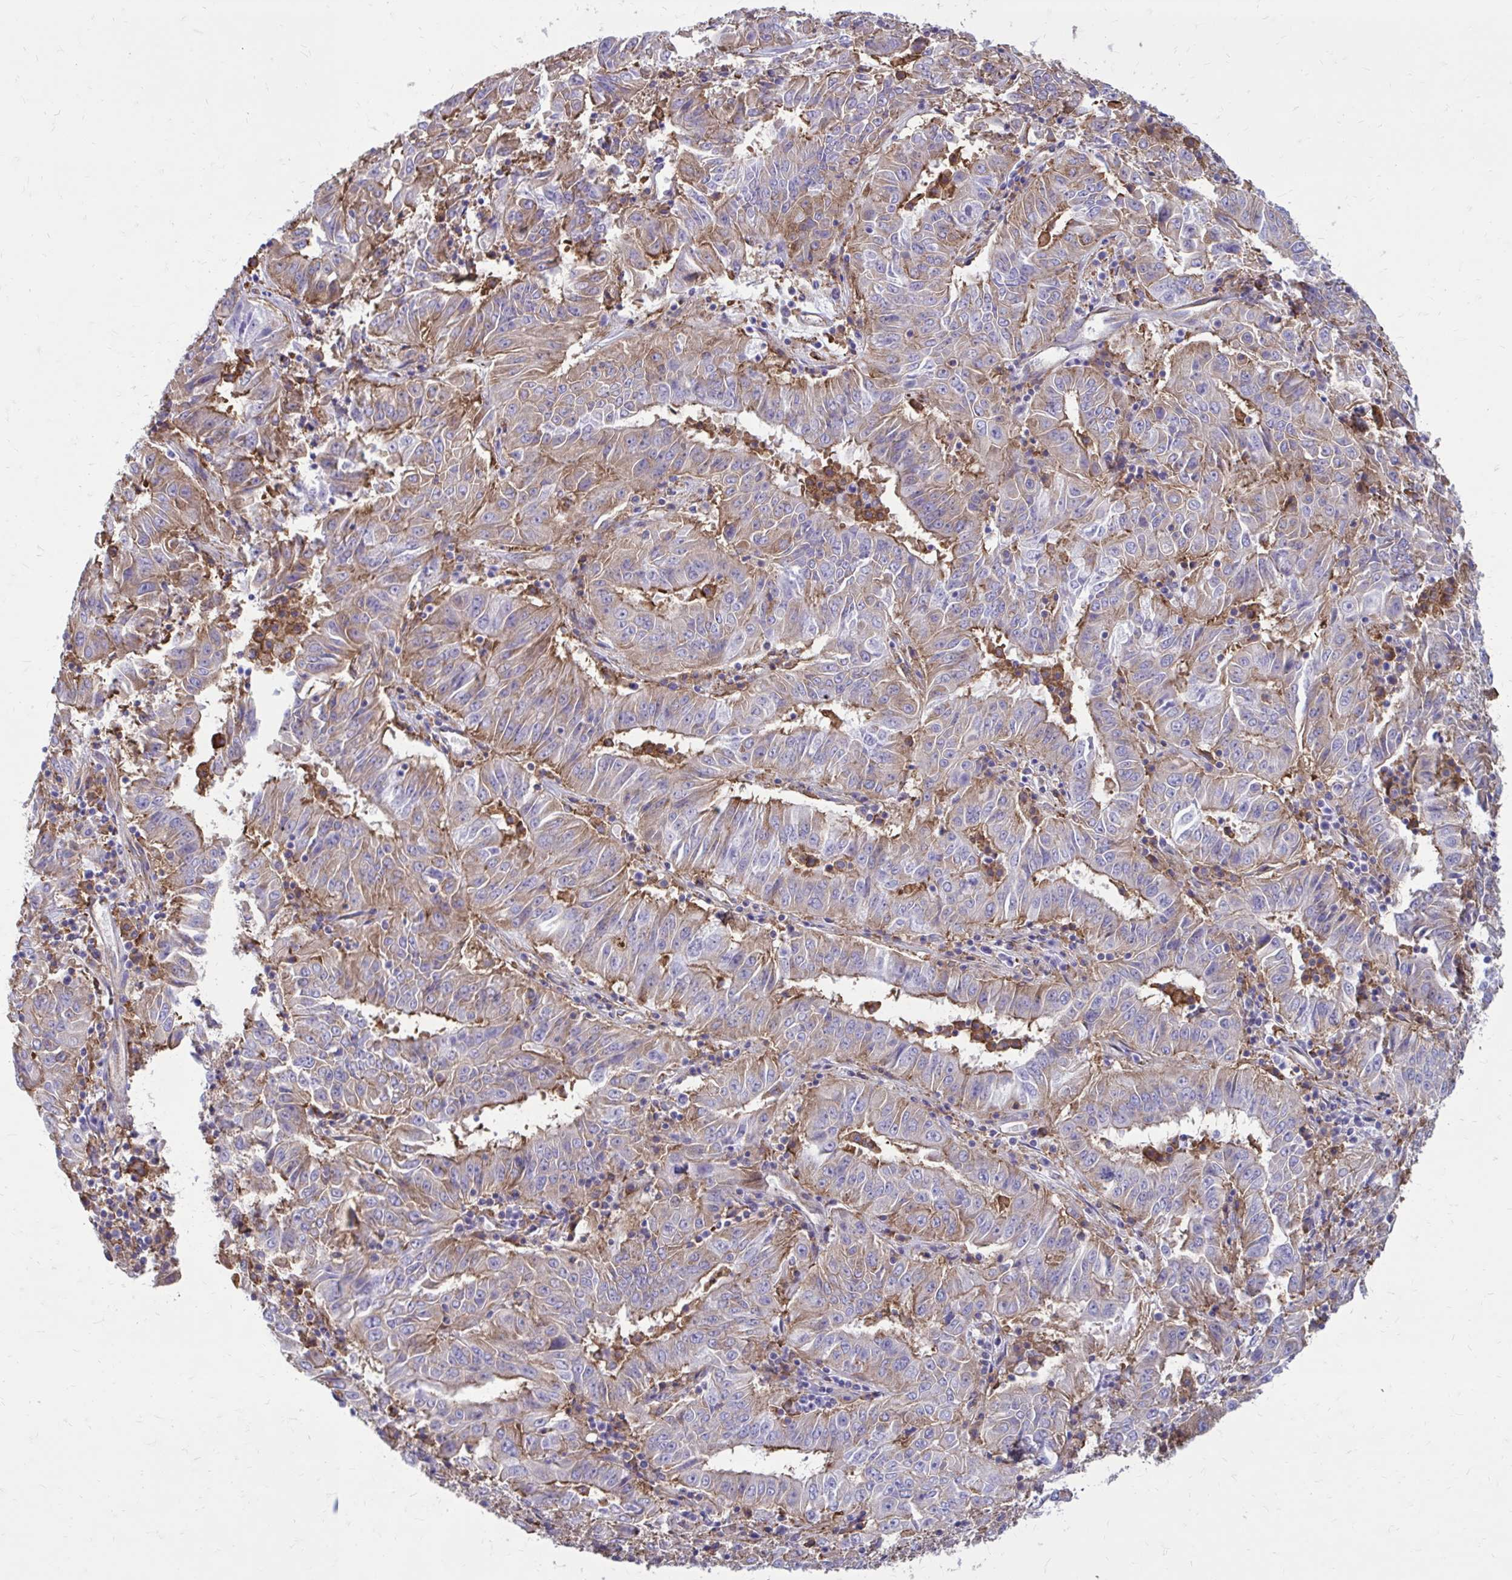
{"staining": {"intensity": "moderate", "quantity": "25%-75%", "location": "cytoplasmic/membranous"}, "tissue": "pancreatic cancer", "cell_type": "Tumor cells", "image_type": "cancer", "snomed": [{"axis": "morphology", "description": "Adenocarcinoma, NOS"}, {"axis": "topography", "description": "Pancreas"}], "caption": "Moderate cytoplasmic/membranous protein staining is seen in approximately 25%-75% of tumor cells in adenocarcinoma (pancreatic). The staining was performed using DAB to visualize the protein expression in brown, while the nuclei were stained in blue with hematoxylin (Magnification: 20x).", "gene": "CLTA", "patient": {"sex": "male", "age": 63}}